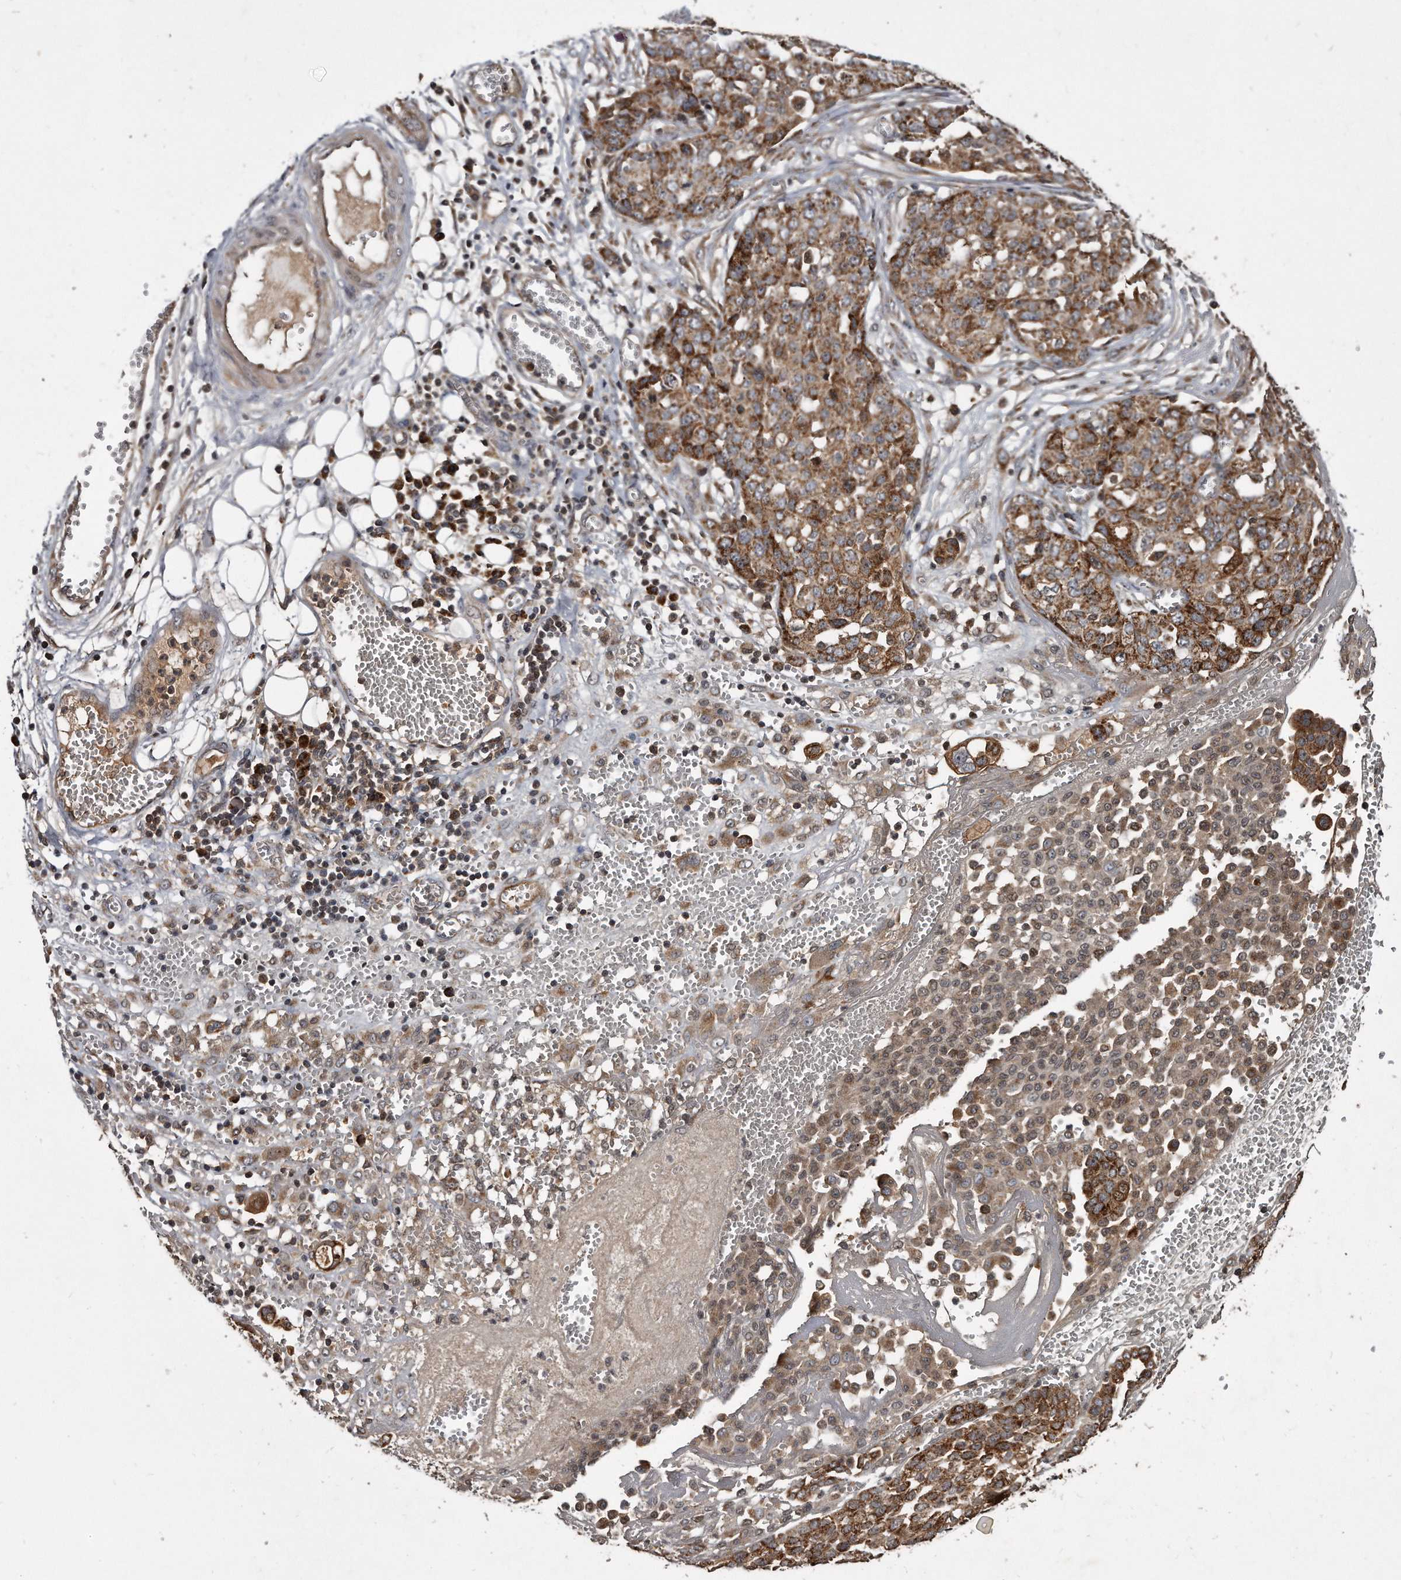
{"staining": {"intensity": "moderate", "quantity": ">75%", "location": "cytoplasmic/membranous"}, "tissue": "ovarian cancer", "cell_type": "Tumor cells", "image_type": "cancer", "snomed": [{"axis": "morphology", "description": "Cystadenocarcinoma, serous, NOS"}, {"axis": "topography", "description": "Soft tissue"}, {"axis": "topography", "description": "Ovary"}], "caption": "Moderate cytoplasmic/membranous expression is appreciated in approximately >75% of tumor cells in ovarian cancer (serous cystadenocarcinoma). The protein of interest is shown in brown color, while the nuclei are stained blue.", "gene": "FAM136A", "patient": {"sex": "female", "age": 57}}